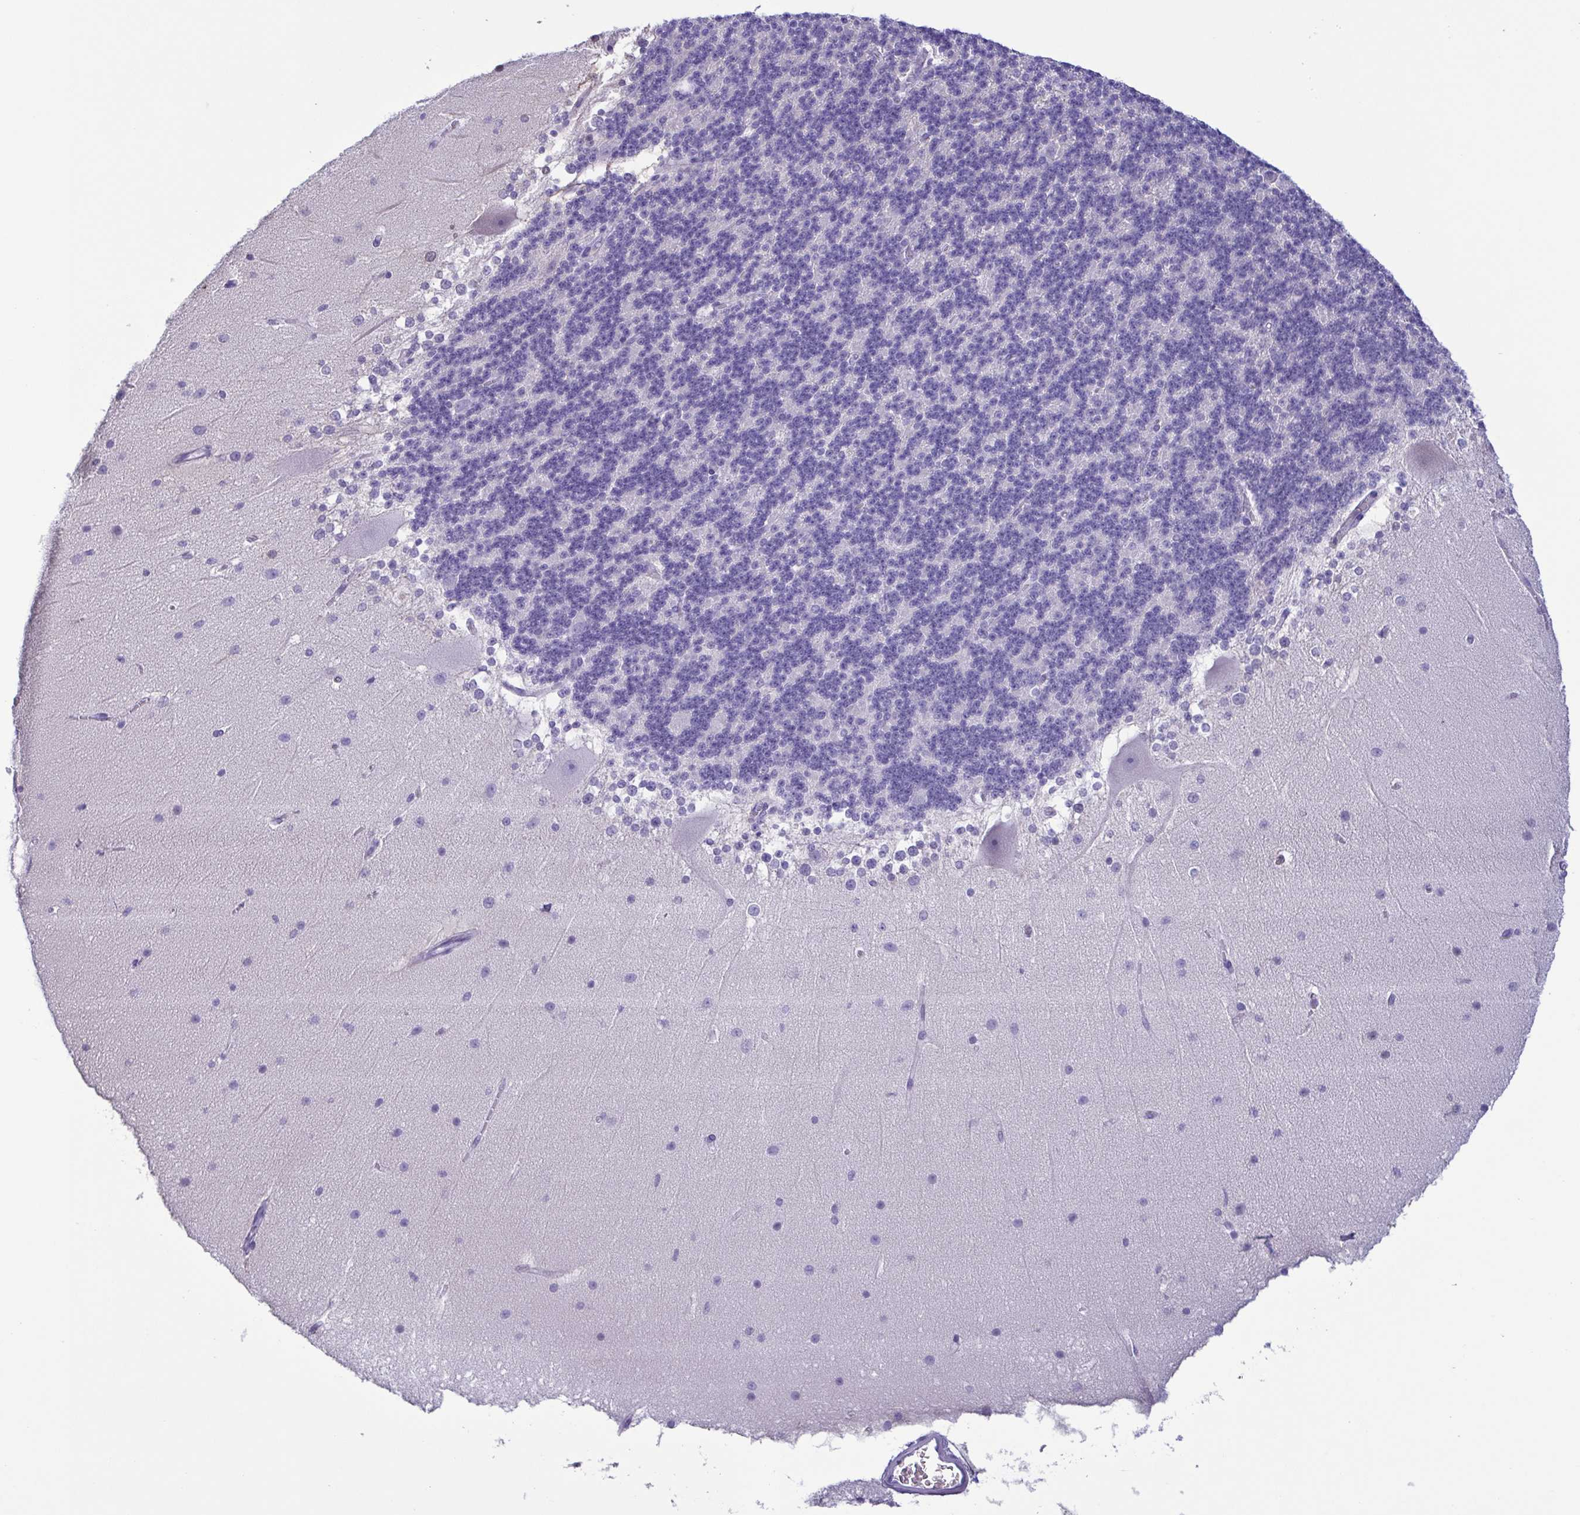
{"staining": {"intensity": "negative", "quantity": "none", "location": "none"}, "tissue": "cerebellum", "cell_type": "Cells in granular layer", "image_type": "normal", "snomed": [{"axis": "morphology", "description": "Normal tissue, NOS"}, {"axis": "topography", "description": "Cerebellum"}], "caption": "This image is of unremarkable cerebellum stained with IHC to label a protein in brown with the nuclei are counter-stained blue. There is no staining in cells in granular layer. (Stains: DAB (3,3'-diaminobenzidine) immunohistochemistry with hematoxylin counter stain, Microscopy: brightfield microscopy at high magnification).", "gene": "TSPY10", "patient": {"sex": "female", "age": 19}}